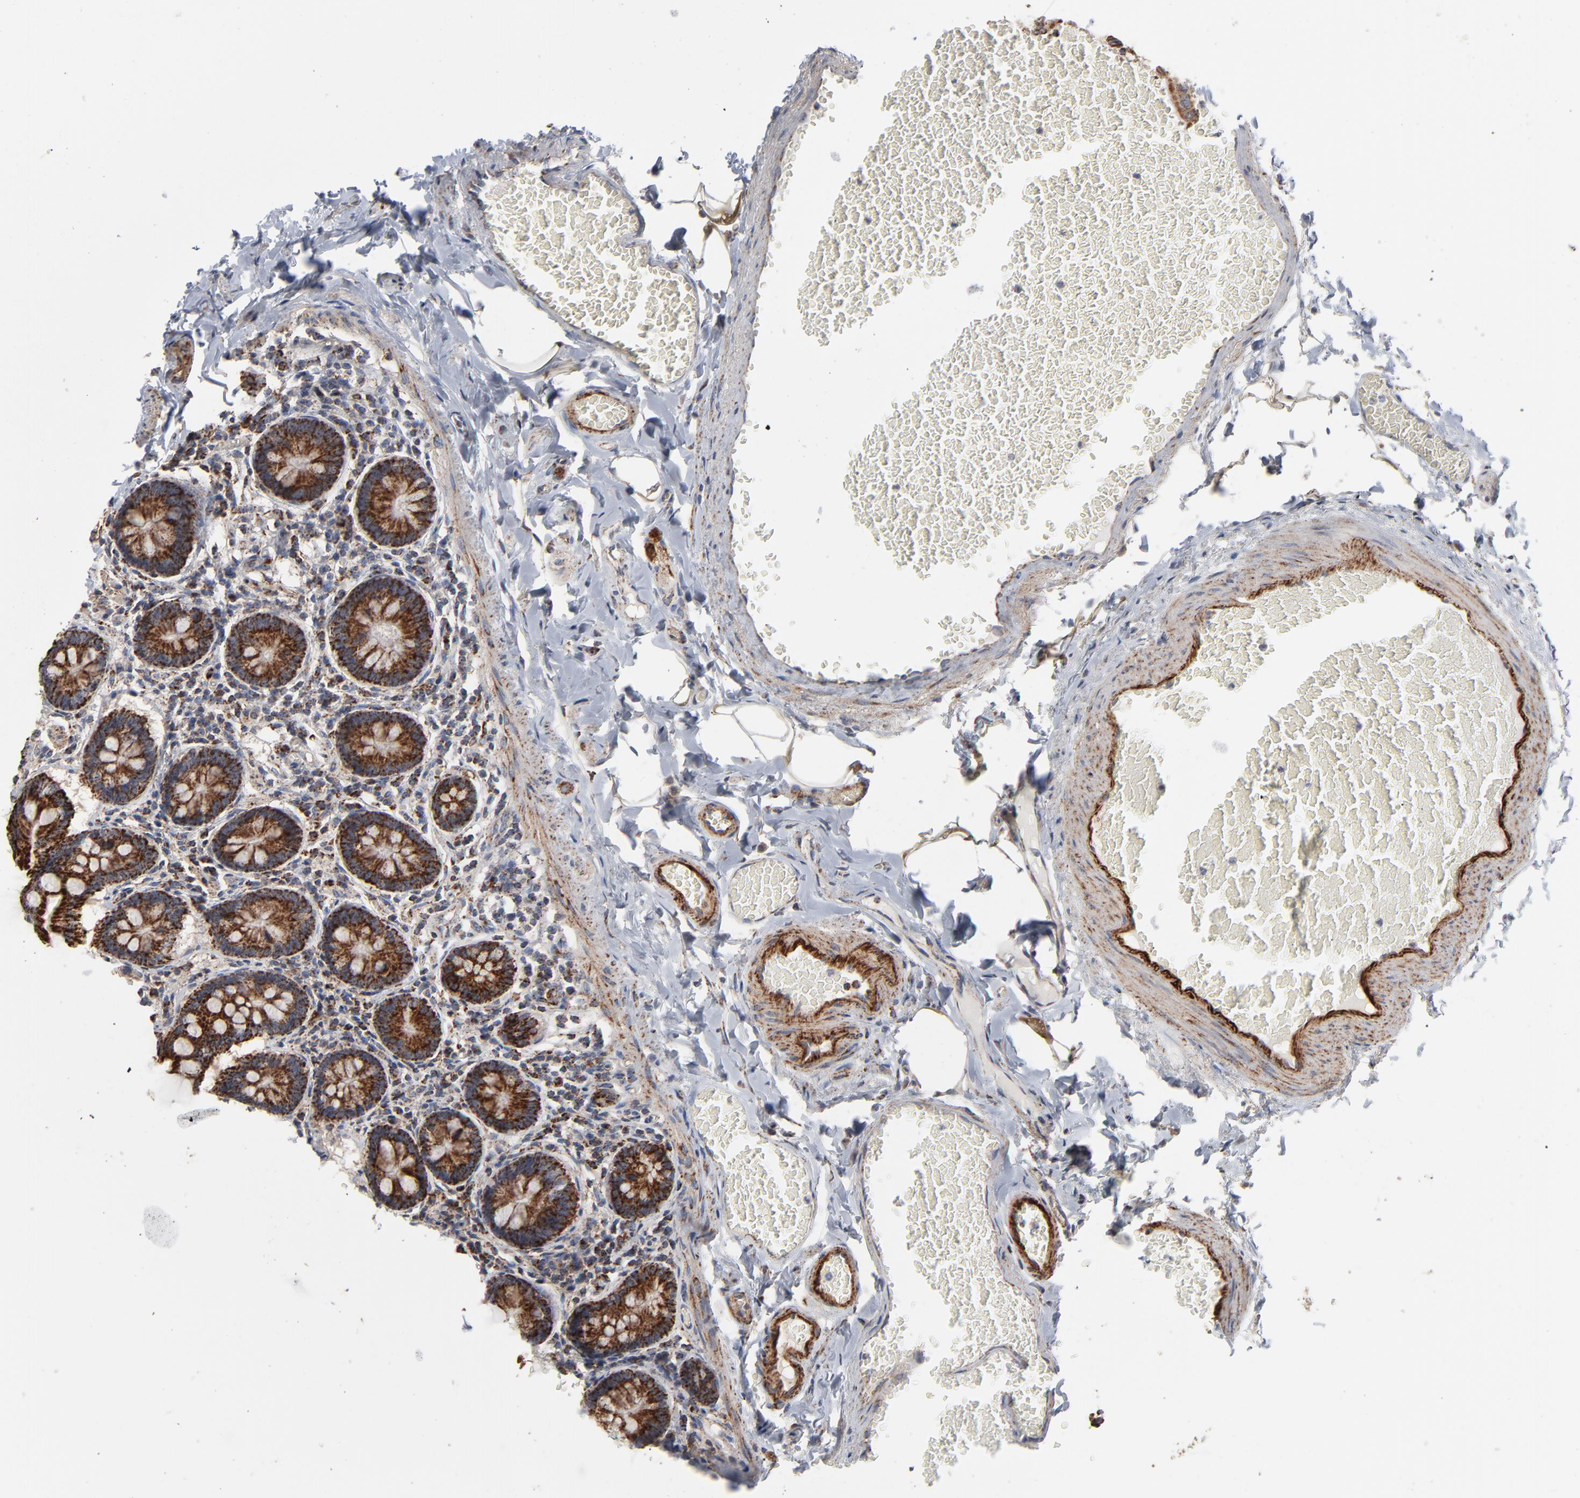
{"staining": {"intensity": "strong", "quantity": ">75%", "location": "cytoplasmic/membranous"}, "tissue": "small intestine", "cell_type": "Glandular cells", "image_type": "normal", "snomed": [{"axis": "morphology", "description": "Normal tissue, NOS"}, {"axis": "topography", "description": "Small intestine"}], "caption": "An IHC micrograph of normal tissue is shown. Protein staining in brown highlights strong cytoplasmic/membranous positivity in small intestine within glandular cells.", "gene": "UQCRC1", "patient": {"sex": "male", "age": 41}}